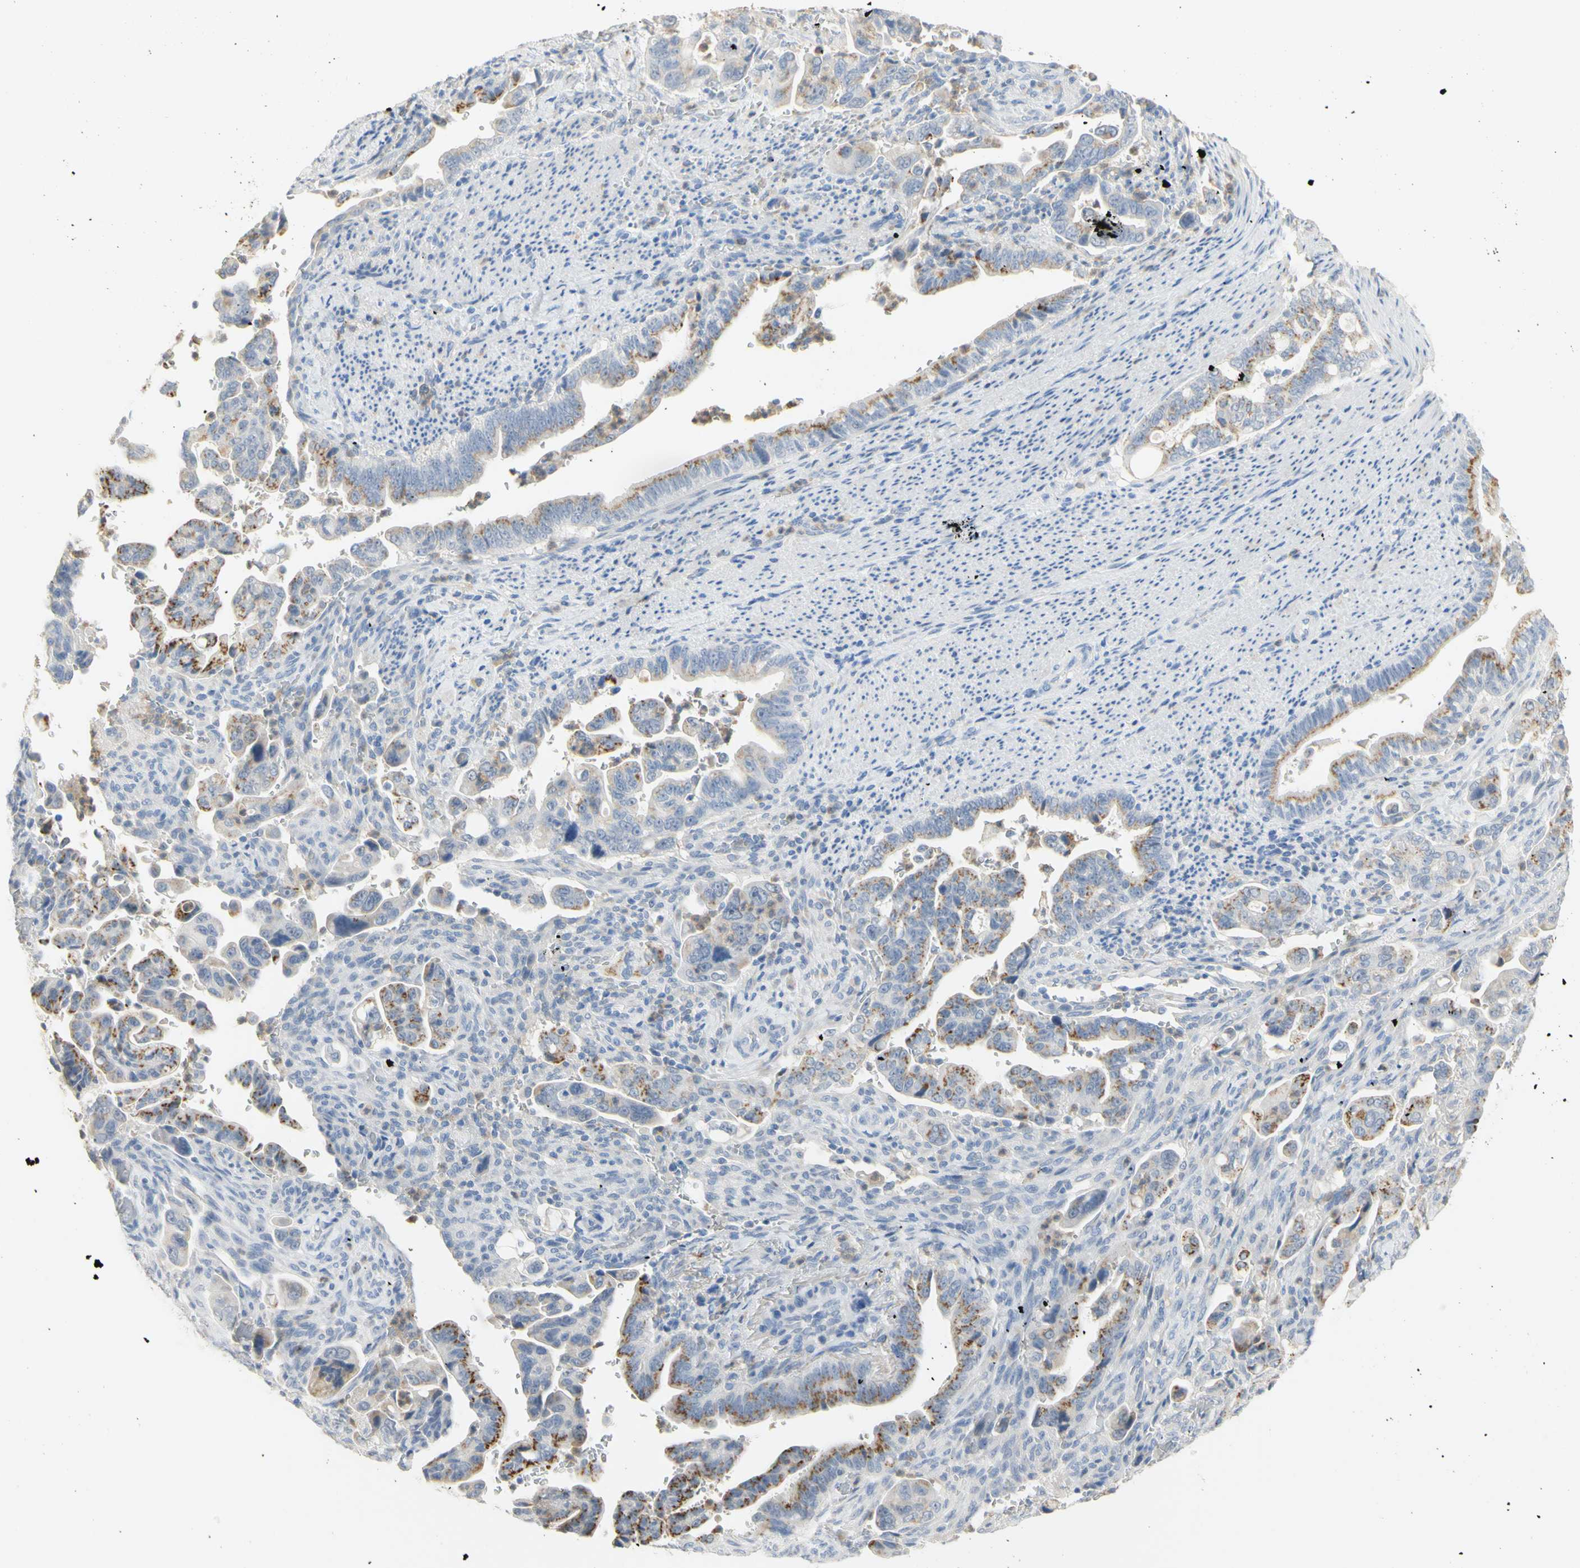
{"staining": {"intensity": "moderate", "quantity": ">75%", "location": "cytoplasmic/membranous"}, "tissue": "pancreatic cancer", "cell_type": "Tumor cells", "image_type": "cancer", "snomed": [{"axis": "morphology", "description": "Adenocarcinoma, NOS"}, {"axis": "topography", "description": "Pancreas"}], "caption": "Immunohistochemistry (DAB (3,3'-diaminobenzidine)) staining of human pancreatic adenocarcinoma shows moderate cytoplasmic/membranous protein positivity in approximately >75% of tumor cells. The protein is shown in brown color, while the nuclei are stained blue.", "gene": "B4GALNT3", "patient": {"sex": "male", "age": 70}}